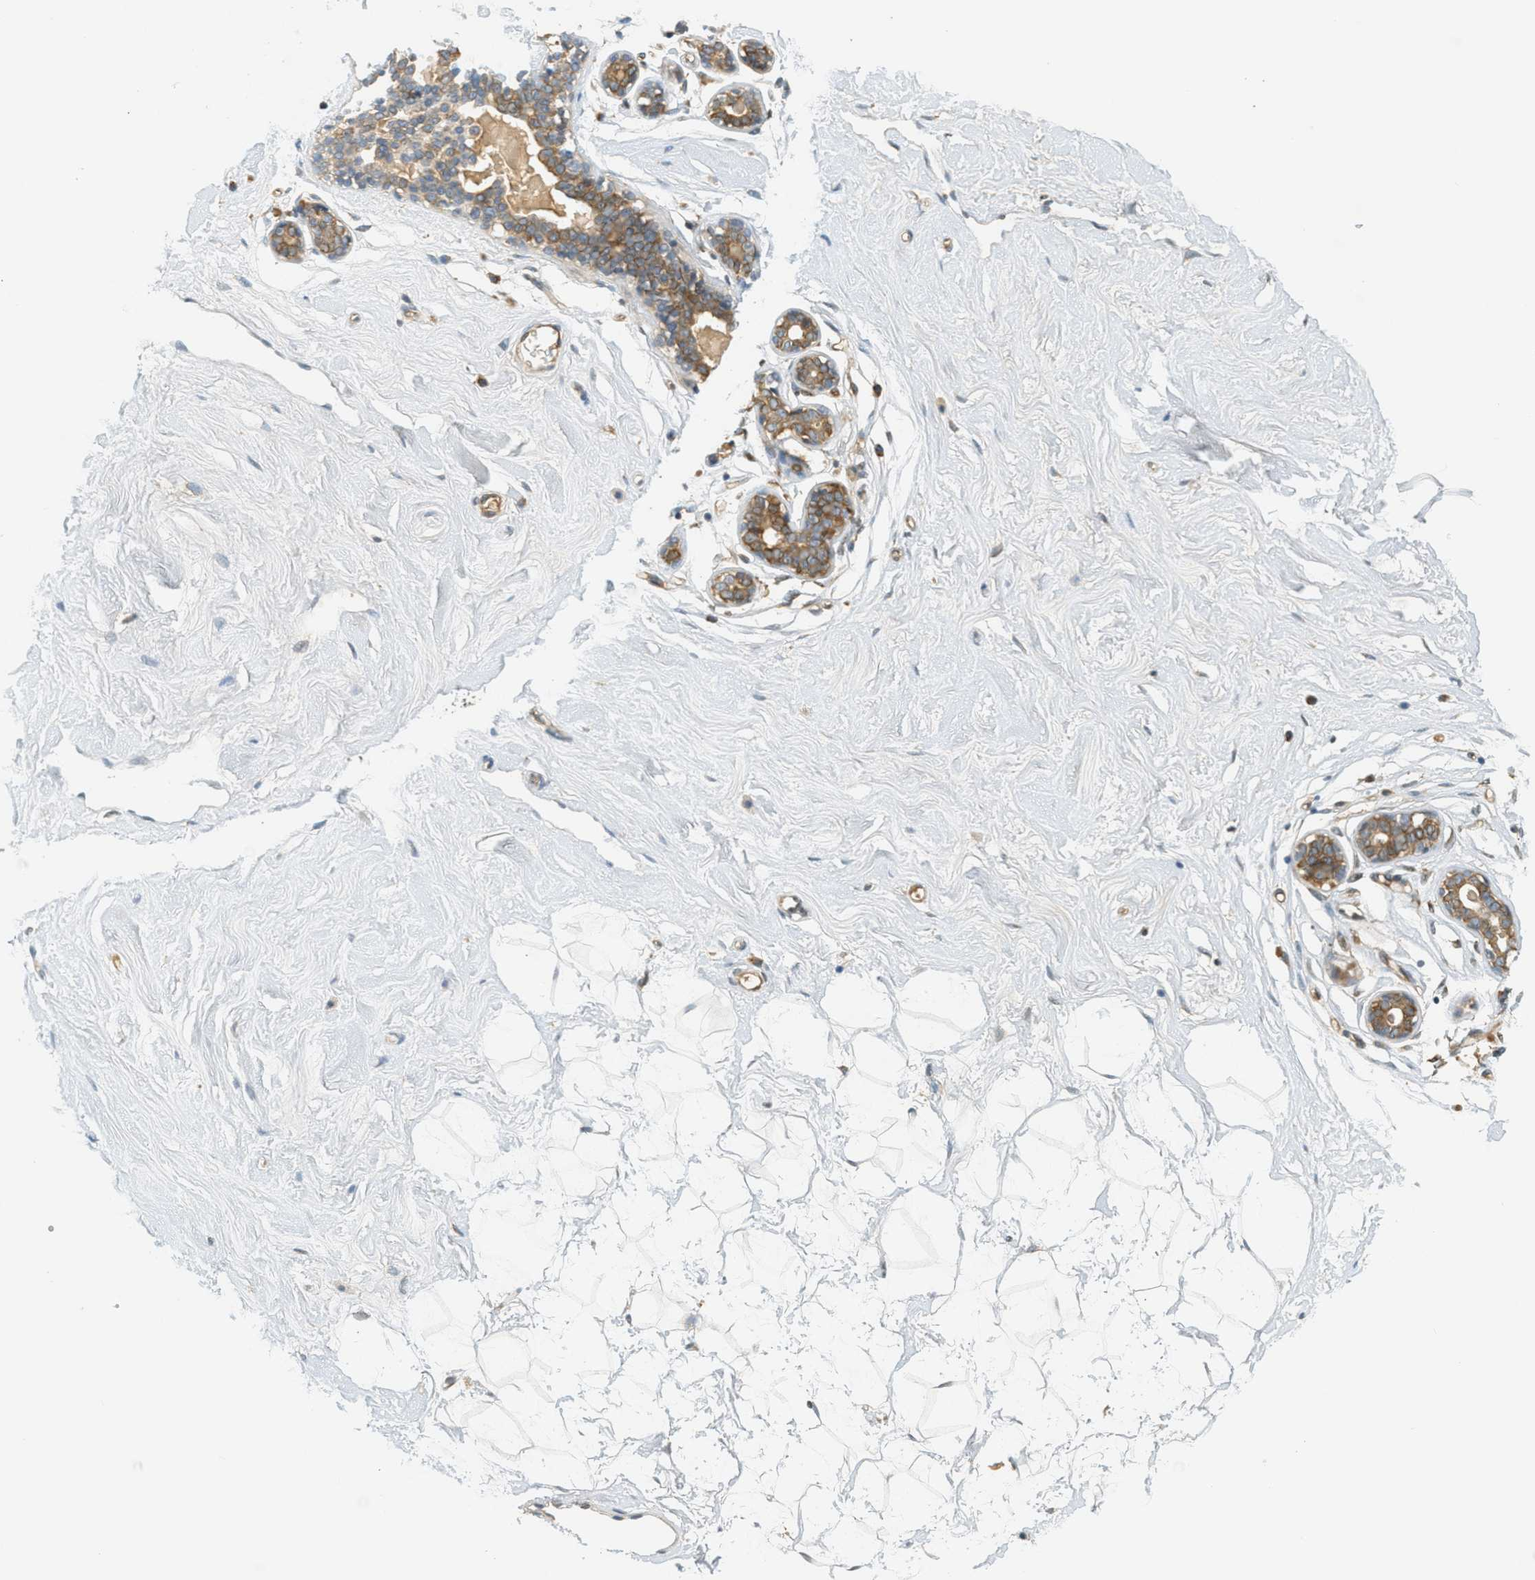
{"staining": {"intensity": "negative", "quantity": "none", "location": "none"}, "tissue": "breast", "cell_type": "Adipocytes", "image_type": "normal", "snomed": [{"axis": "morphology", "description": "Normal tissue, NOS"}, {"axis": "topography", "description": "Breast"}], "caption": "Adipocytes are negative for brown protein staining in normal breast. (Stains: DAB IHC with hematoxylin counter stain, Microscopy: brightfield microscopy at high magnification).", "gene": "PDK1", "patient": {"sex": "female", "age": 23}}